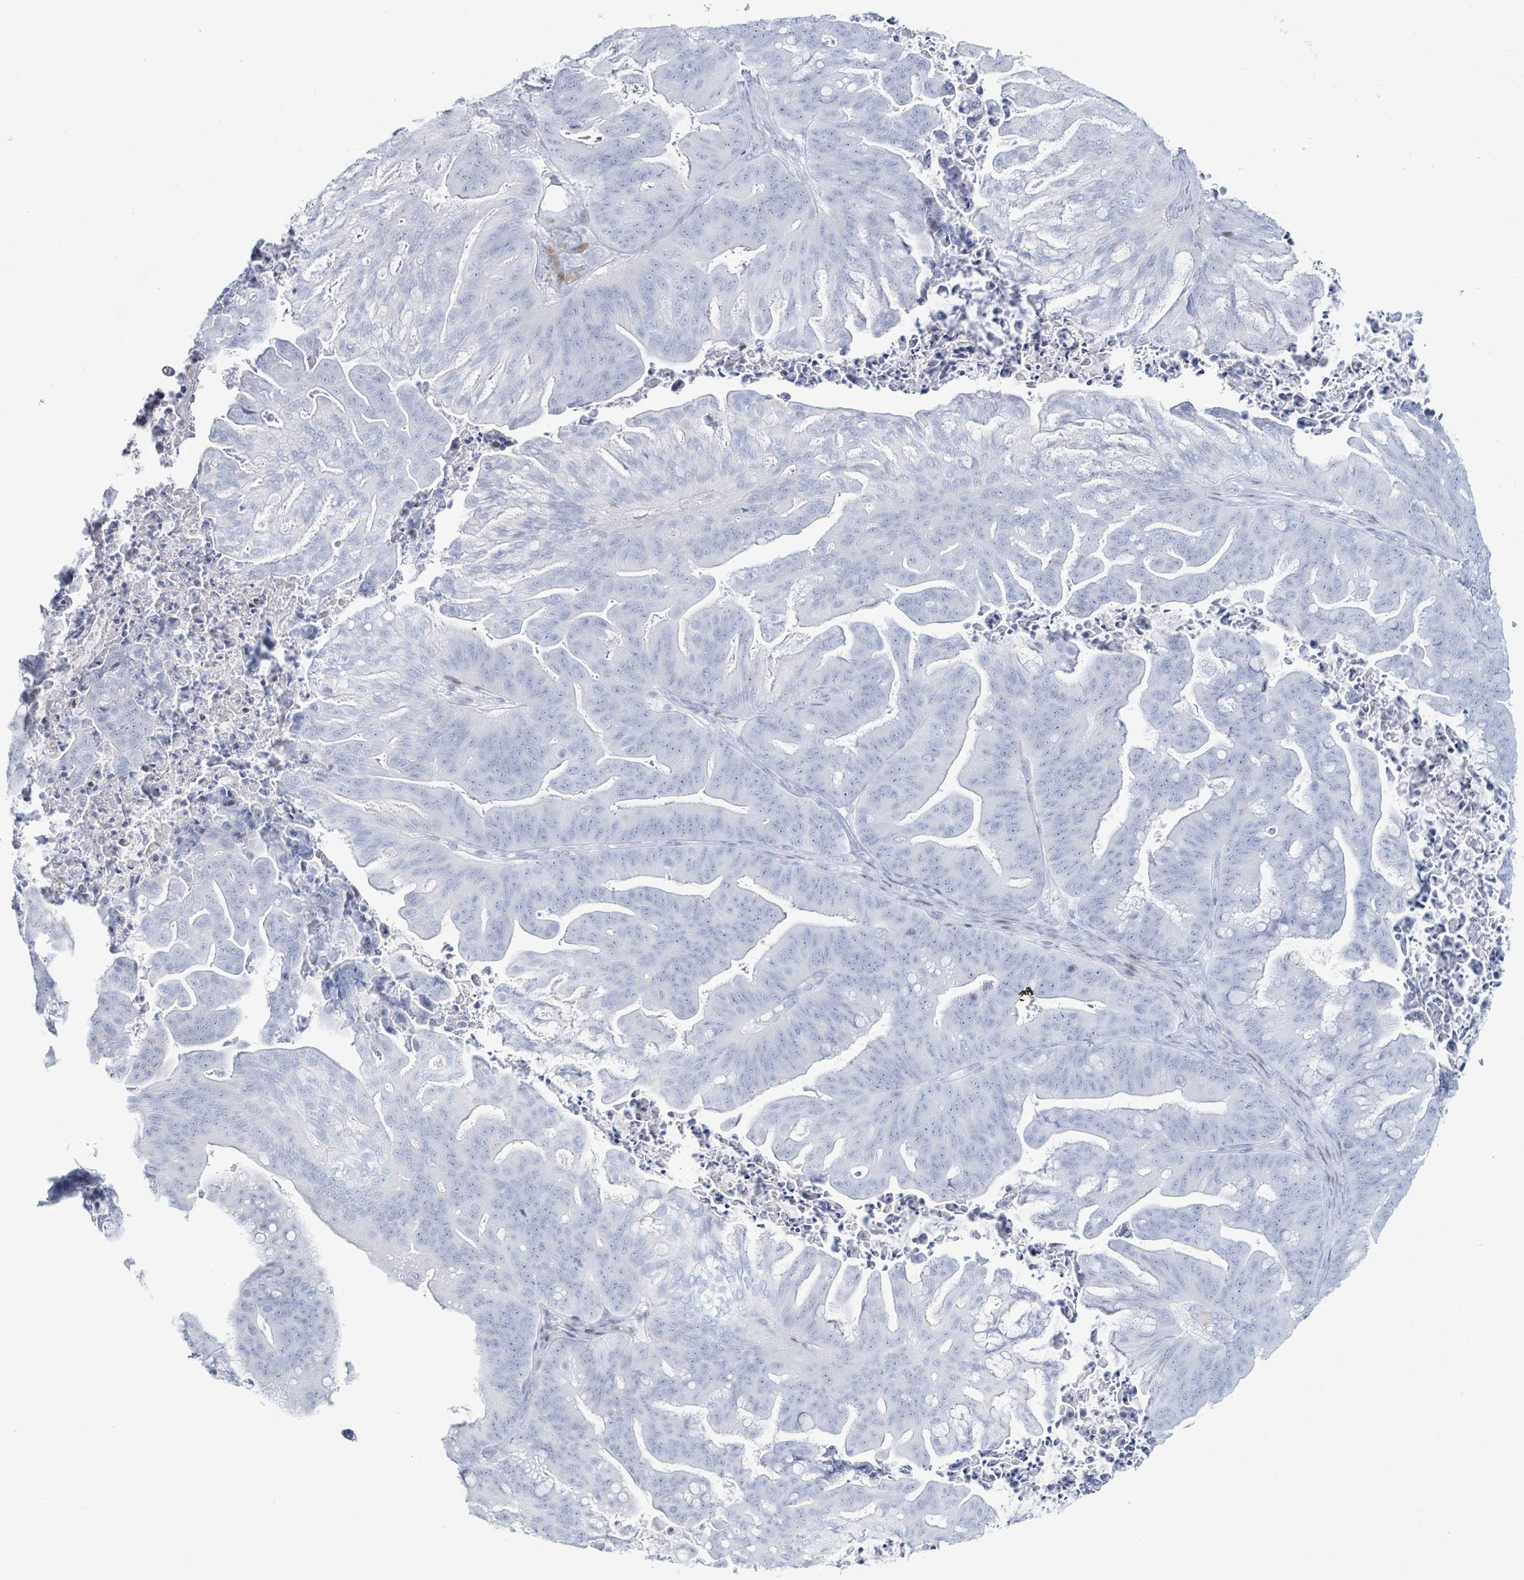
{"staining": {"intensity": "negative", "quantity": "none", "location": "none"}, "tissue": "ovarian cancer", "cell_type": "Tumor cells", "image_type": "cancer", "snomed": [{"axis": "morphology", "description": "Cystadenocarcinoma, mucinous, NOS"}, {"axis": "topography", "description": "Ovary"}], "caption": "IHC image of neoplastic tissue: ovarian mucinous cystadenocarcinoma stained with DAB shows no significant protein staining in tumor cells.", "gene": "MALL", "patient": {"sex": "female", "age": 67}}